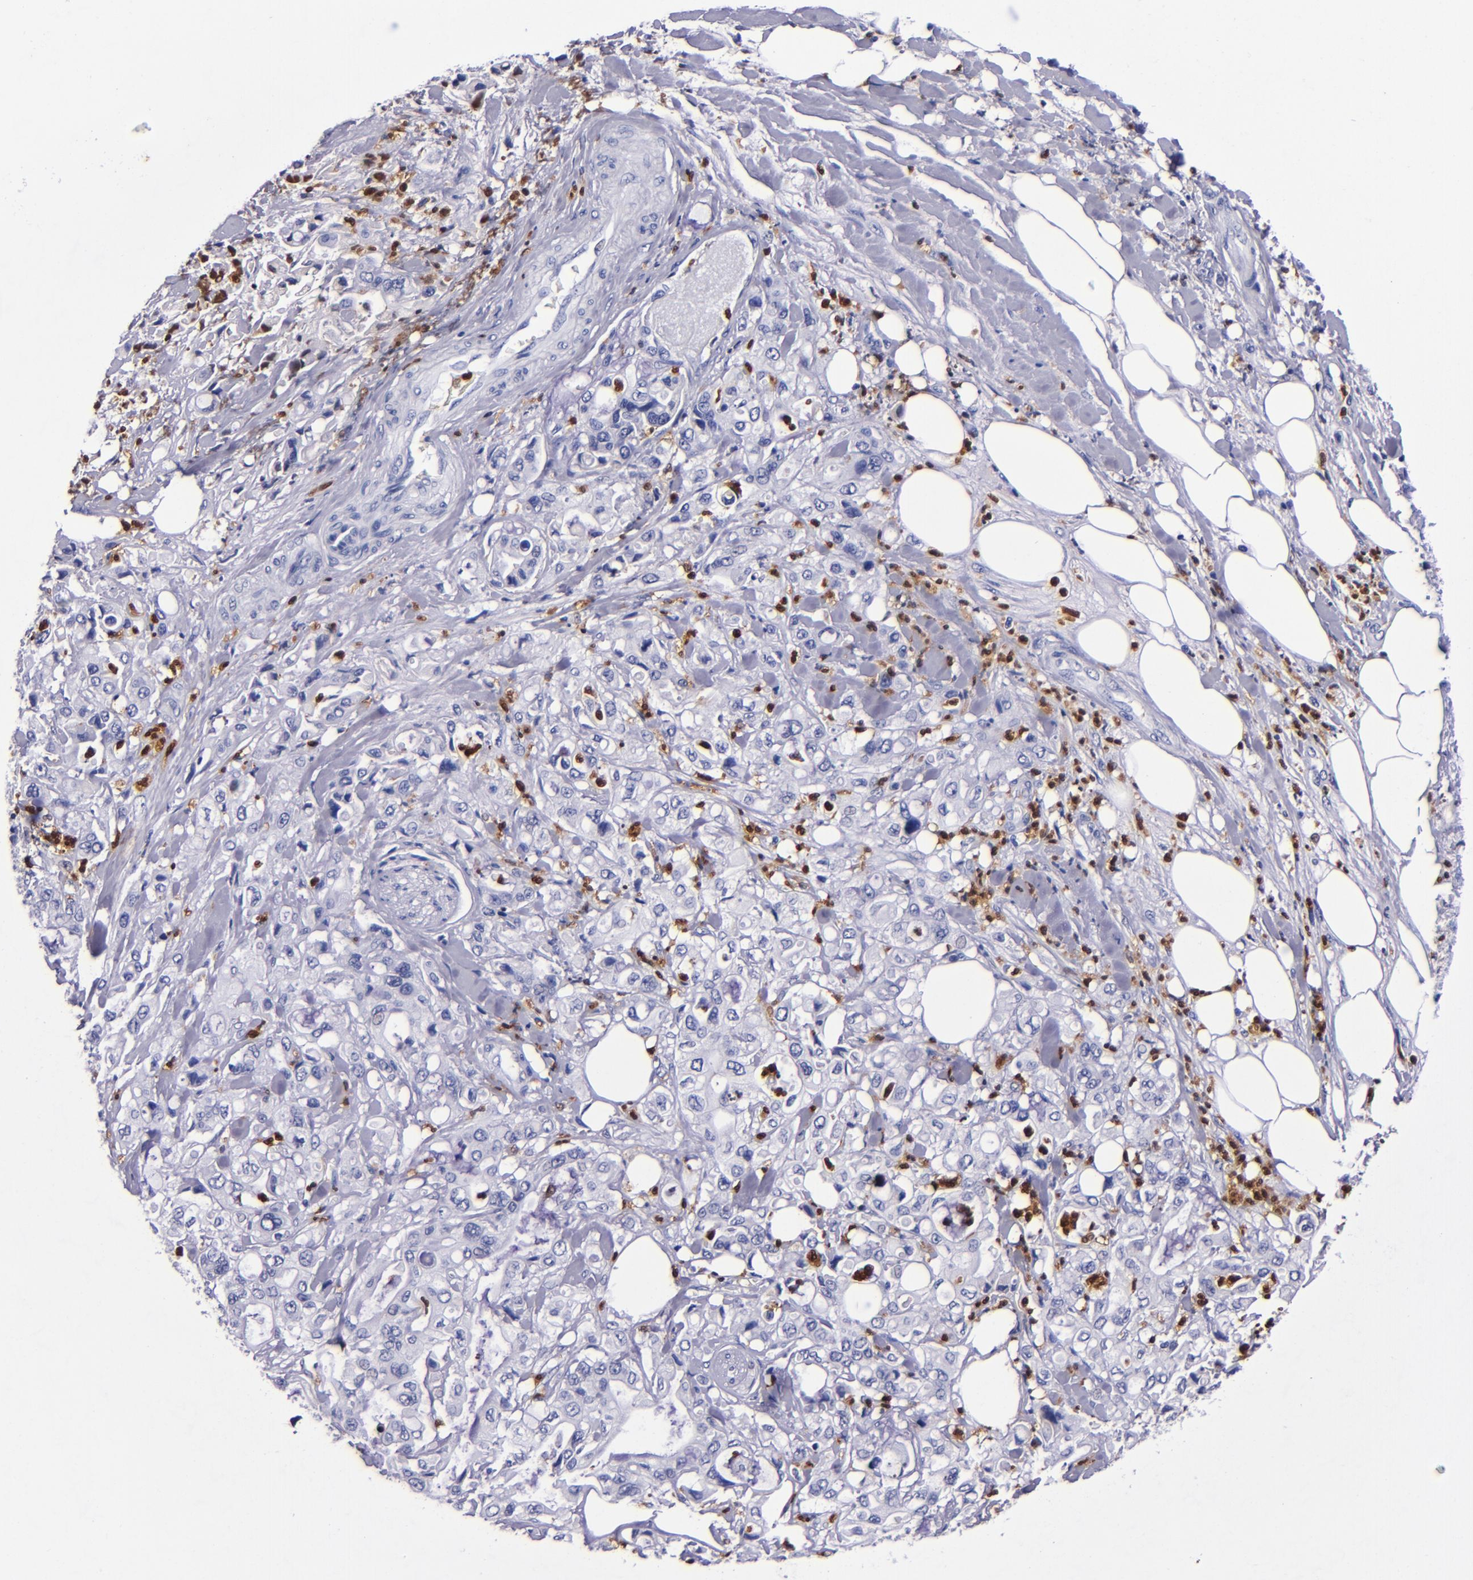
{"staining": {"intensity": "negative", "quantity": "none", "location": "none"}, "tissue": "pancreatic cancer", "cell_type": "Tumor cells", "image_type": "cancer", "snomed": [{"axis": "morphology", "description": "Adenocarcinoma, NOS"}, {"axis": "topography", "description": "Pancreas"}], "caption": "This is an immunohistochemistry micrograph of pancreatic cancer (adenocarcinoma). There is no staining in tumor cells.", "gene": "S100A8", "patient": {"sex": "male", "age": 70}}